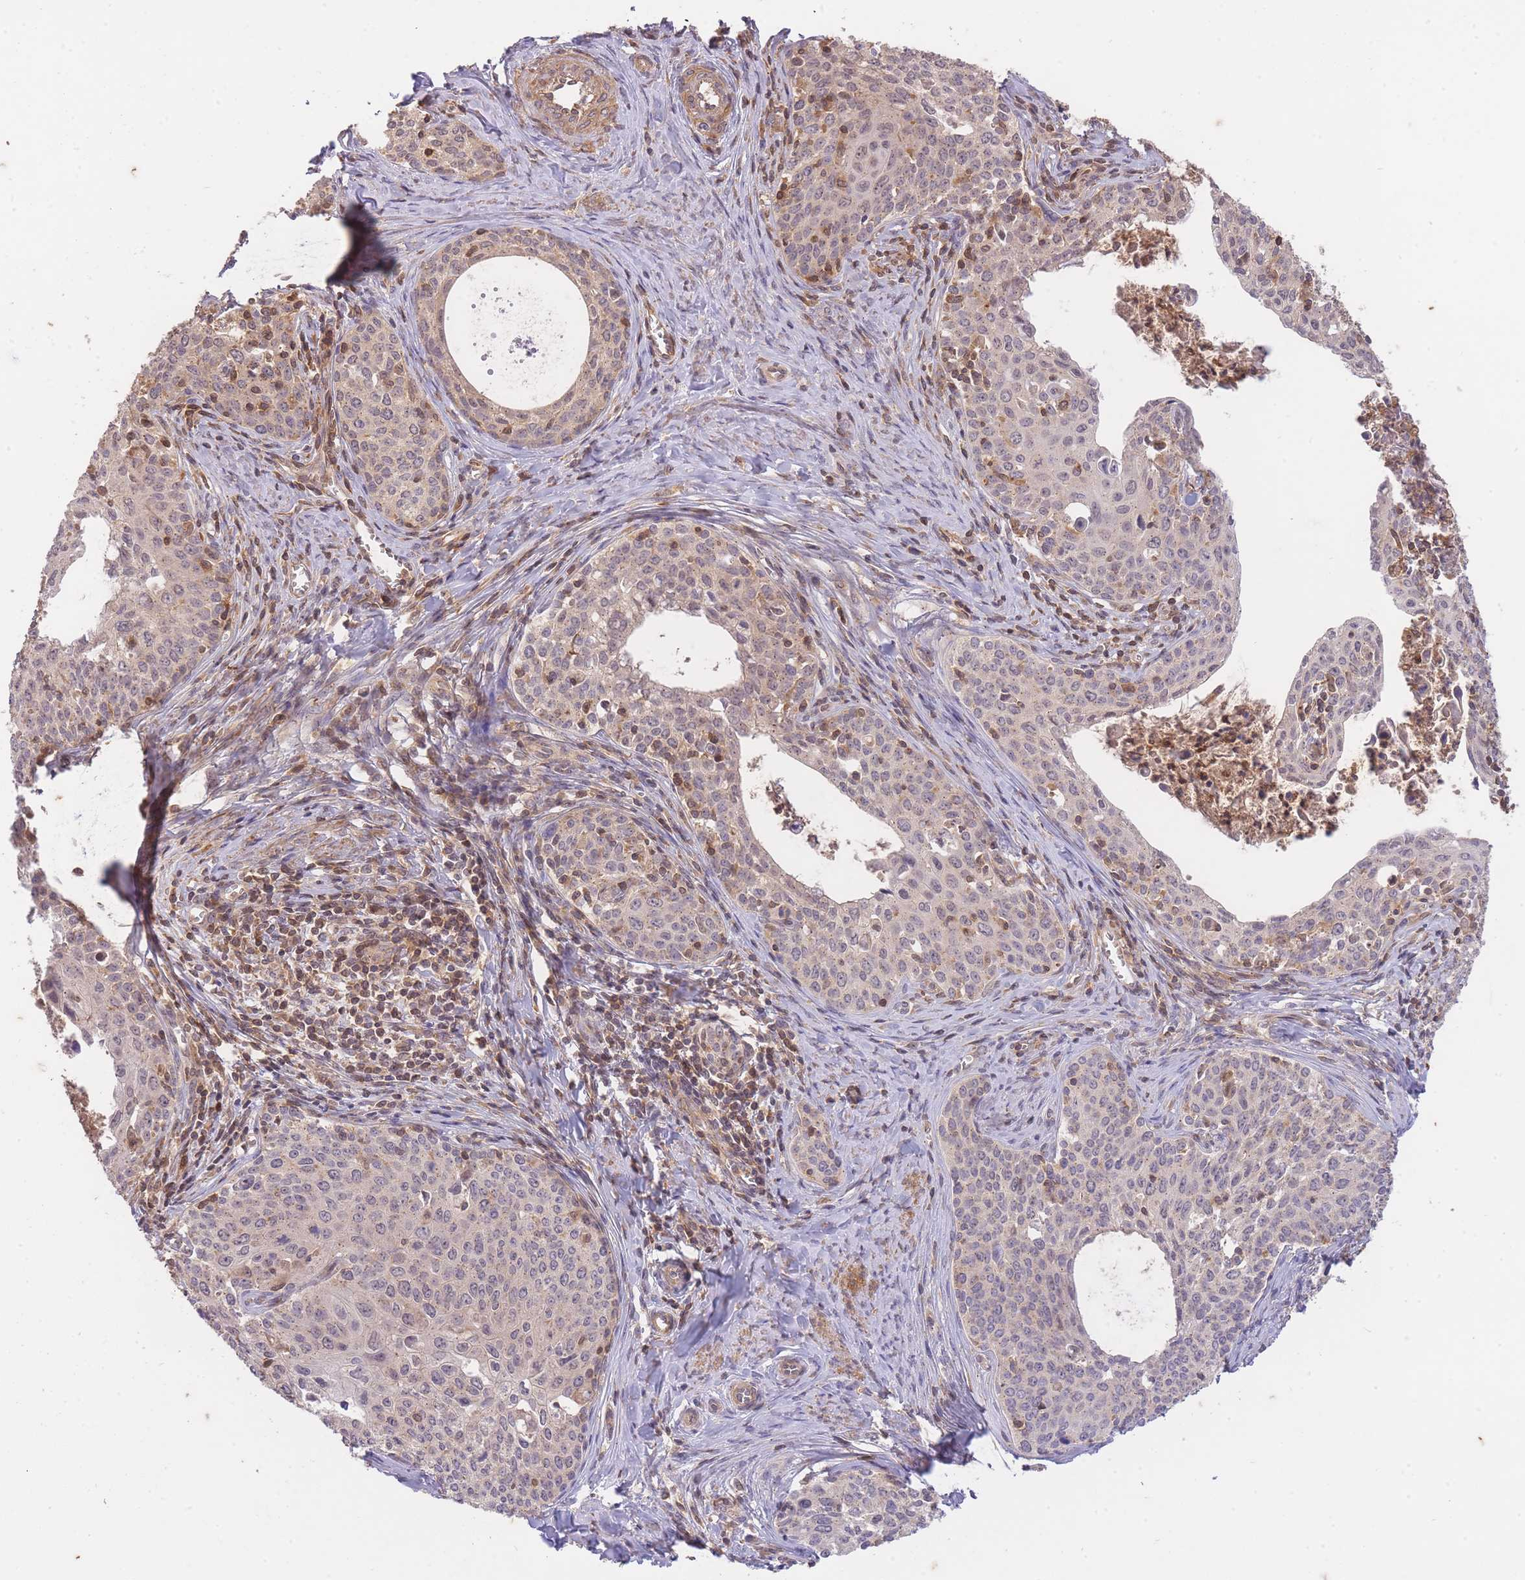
{"staining": {"intensity": "weak", "quantity": "<25%", "location": "cytoplasmic/membranous,nuclear"}, "tissue": "cervical cancer", "cell_type": "Tumor cells", "image_type": "cancer", "snomed": [{"axis": "morphology", "description": "Squamous cell carcinoma, NOS"}, {"axis": "morphology", "description": "Adenocarcinoma, NOS"}, {"axis": "topography", "description": "Cervix"}], "caption": "Immunohistochemistry image of neoplastic tissue: cervical squamous cell carcinoma stained with DAB reveals no significant protein positivity in tumor cells.", "gene": "ST8SIA4", "patient": {"sex": "female", "age": 52}}